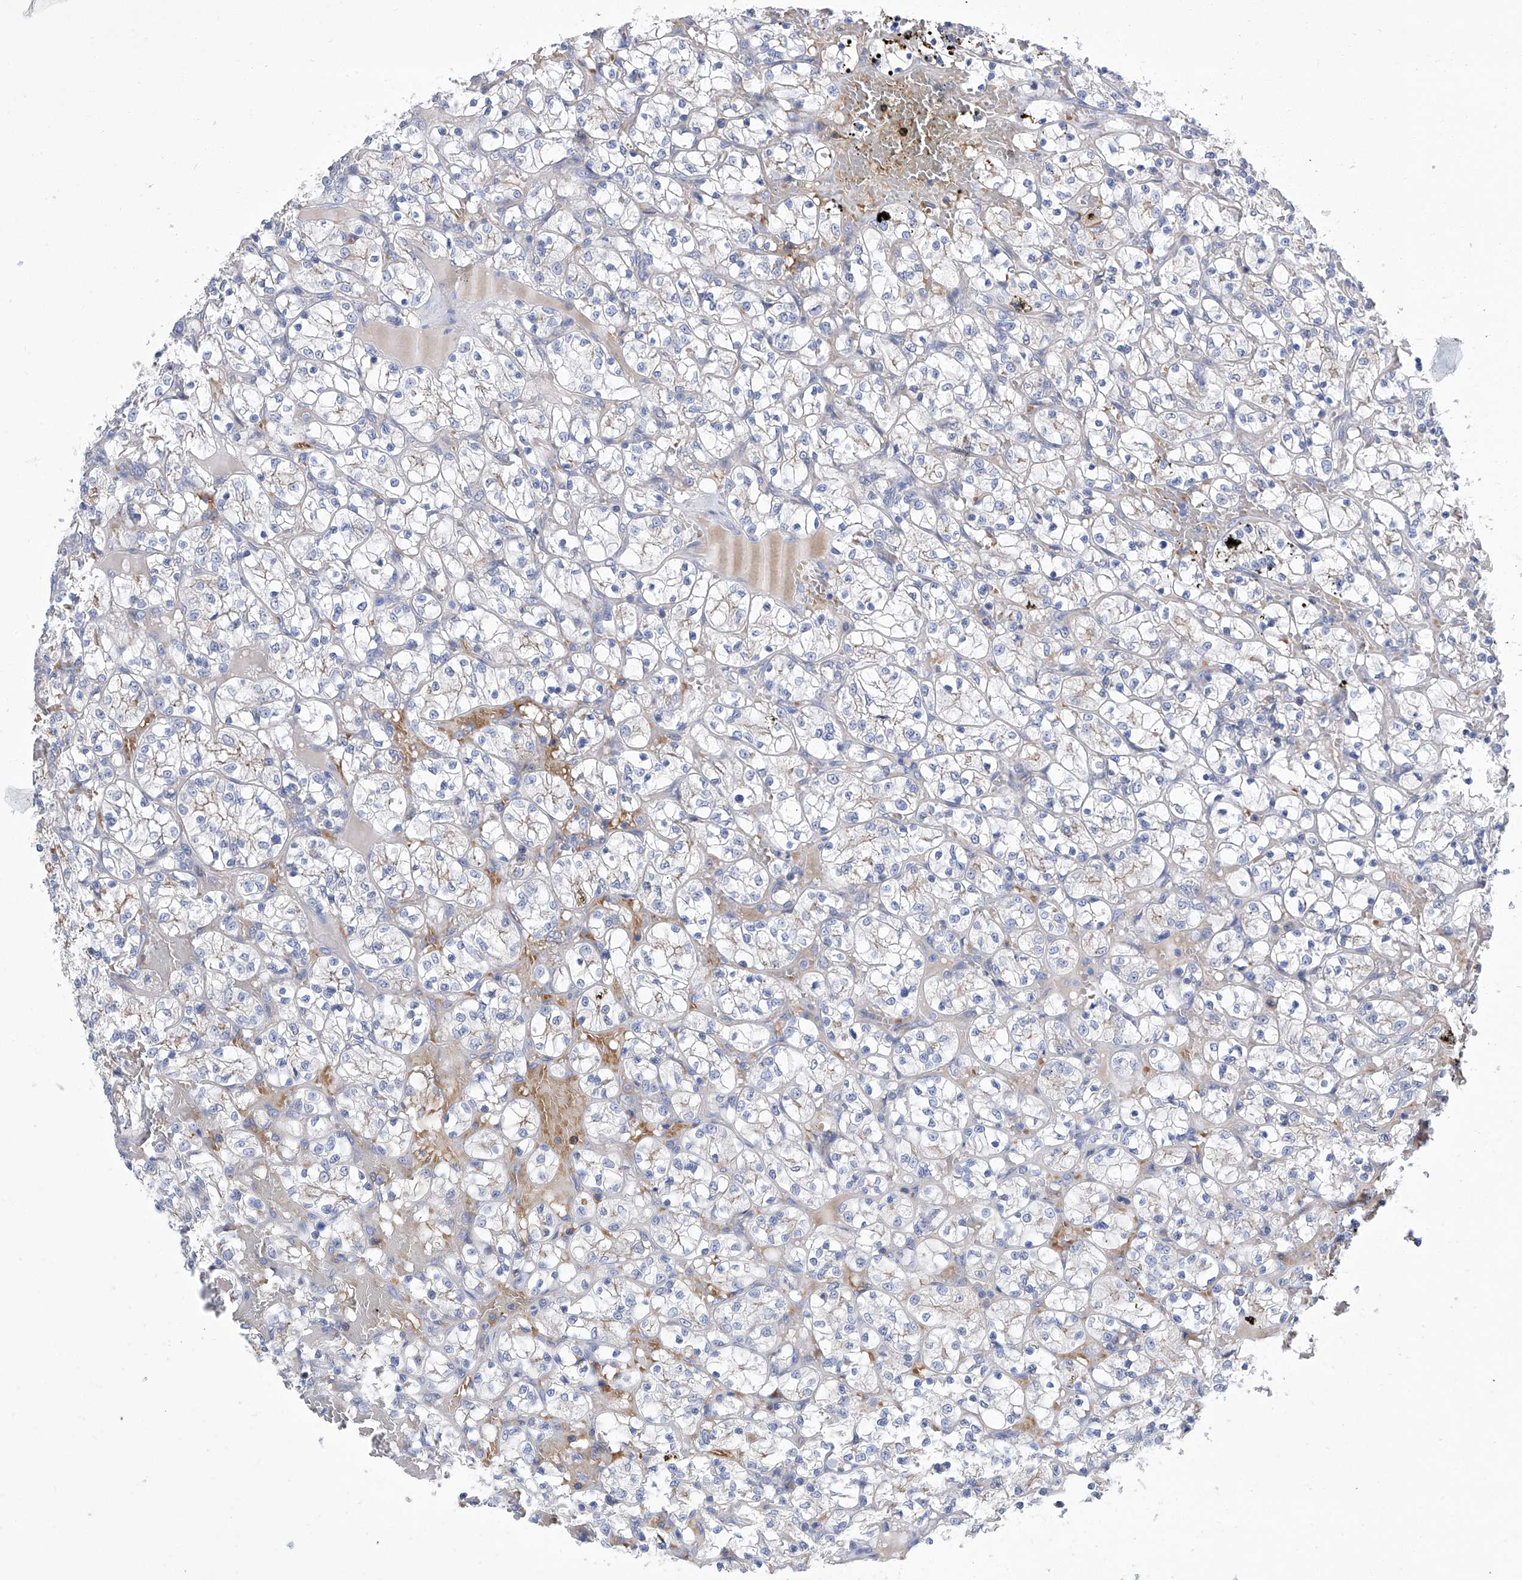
{"staining": {"intensity": "negative", "quantity": "none", "location": "none"}, "tissue": "renal cancer", "cell_type": "Tumor cells", "image_type": "cancer", "snomed": [{"axis": "morphology", "description": "Adenocarcinoma, NOS"}, {"axis": "topography", "description": "Kidney"}], "caption": "This image is of renal adenocarcinoma stained with immunohistochemistry (IHC) to label a protein in brown with the nuclei are counter-stained blue. There is no expression in tumor cells.", "gene": "PARD3", "patient": {"sex": "female", "age": 69}}